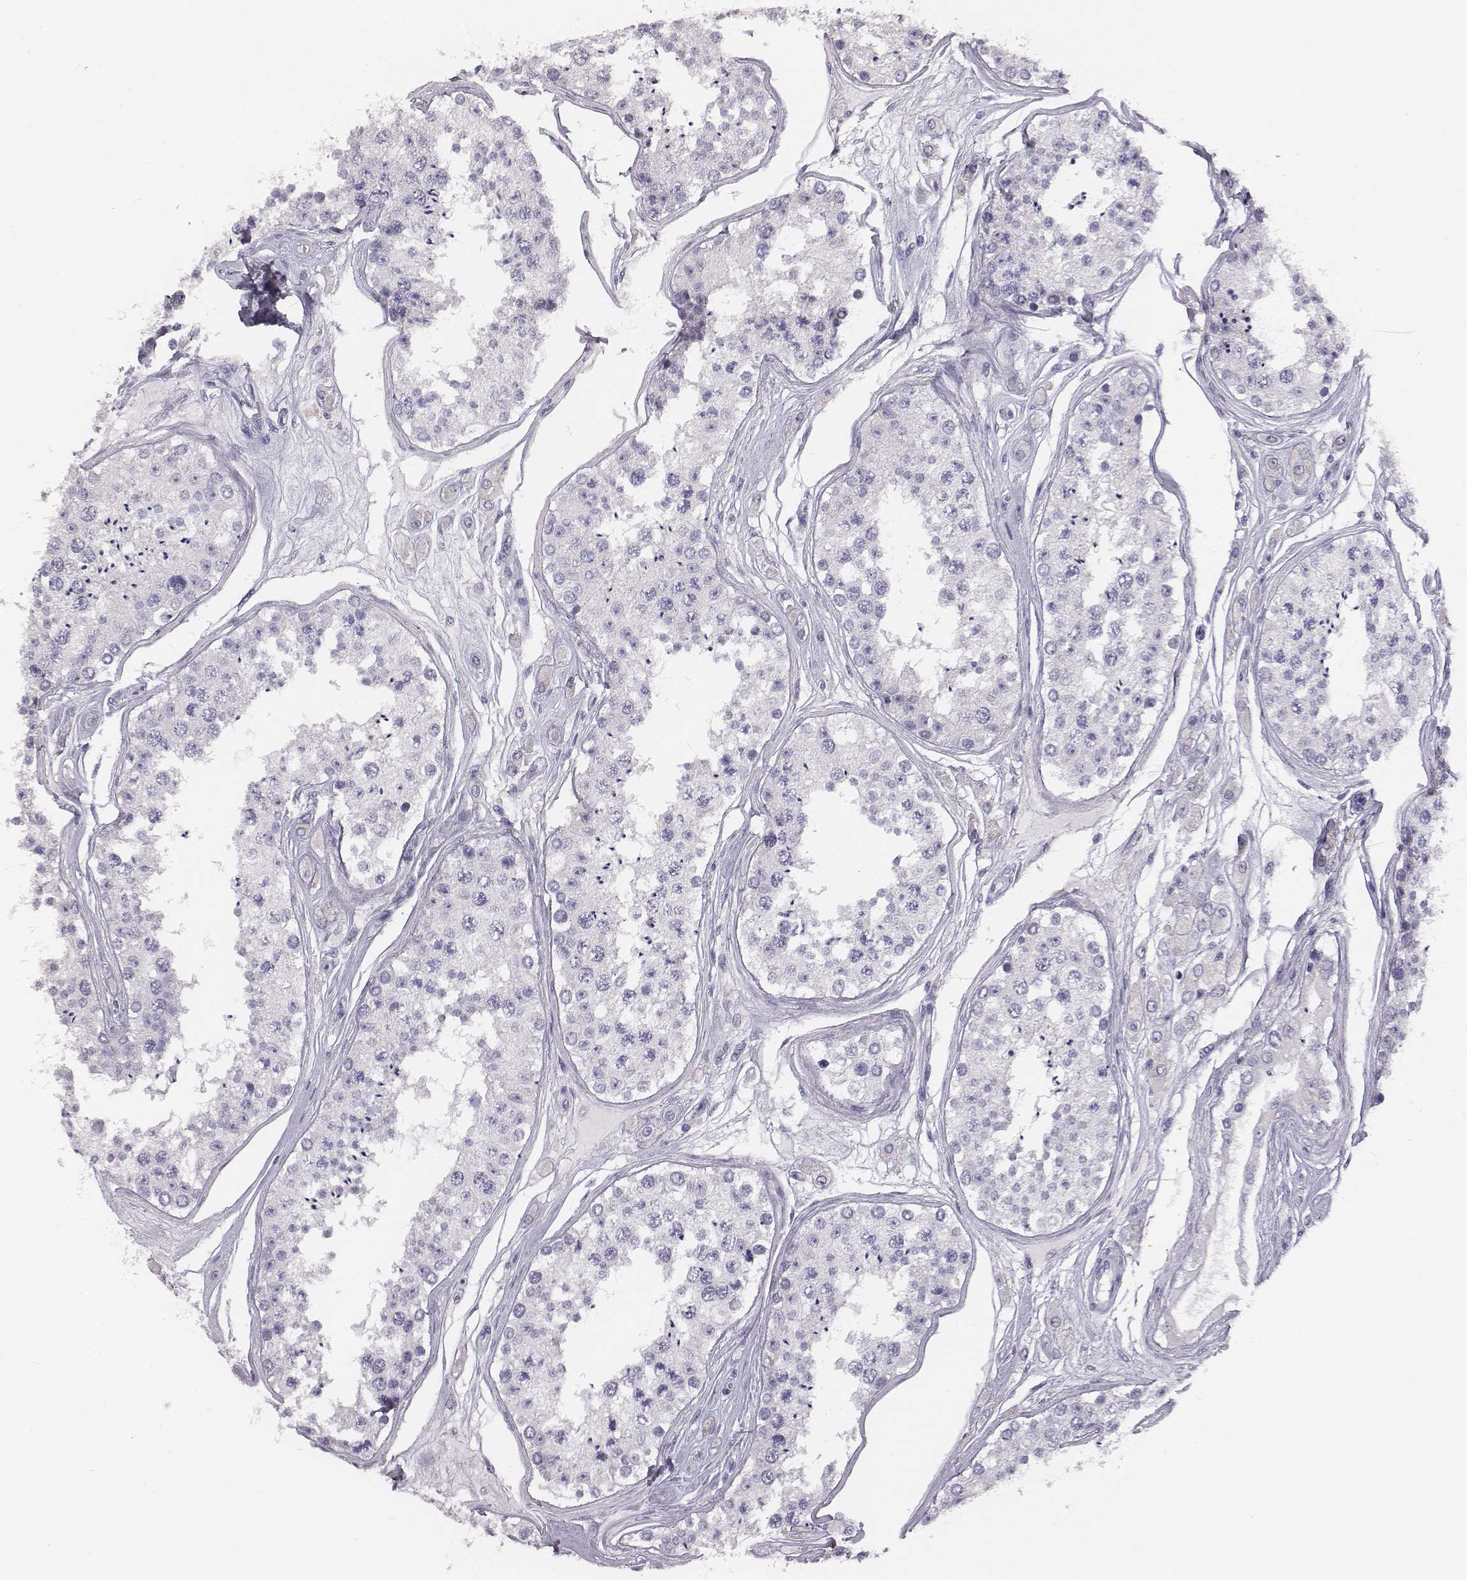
{"staining": {"intensity": "negative", "quantity": "none", "location": "none"}, "tissue": "testis", "cell_type": "Cells in seminiferous ducts", "image_type": "normal", "snomed": [{"axis": "morphology", "description": "Normal tissue, NOS"}, {"axis": "topography", "description": "Testis"}], "caption": "Immunohistochemistry of normal testis displays no expression in cells in seminiferous ducts.", "gene": "ENSG00000290147", "patient": {"sex": "male", "age": 25}}